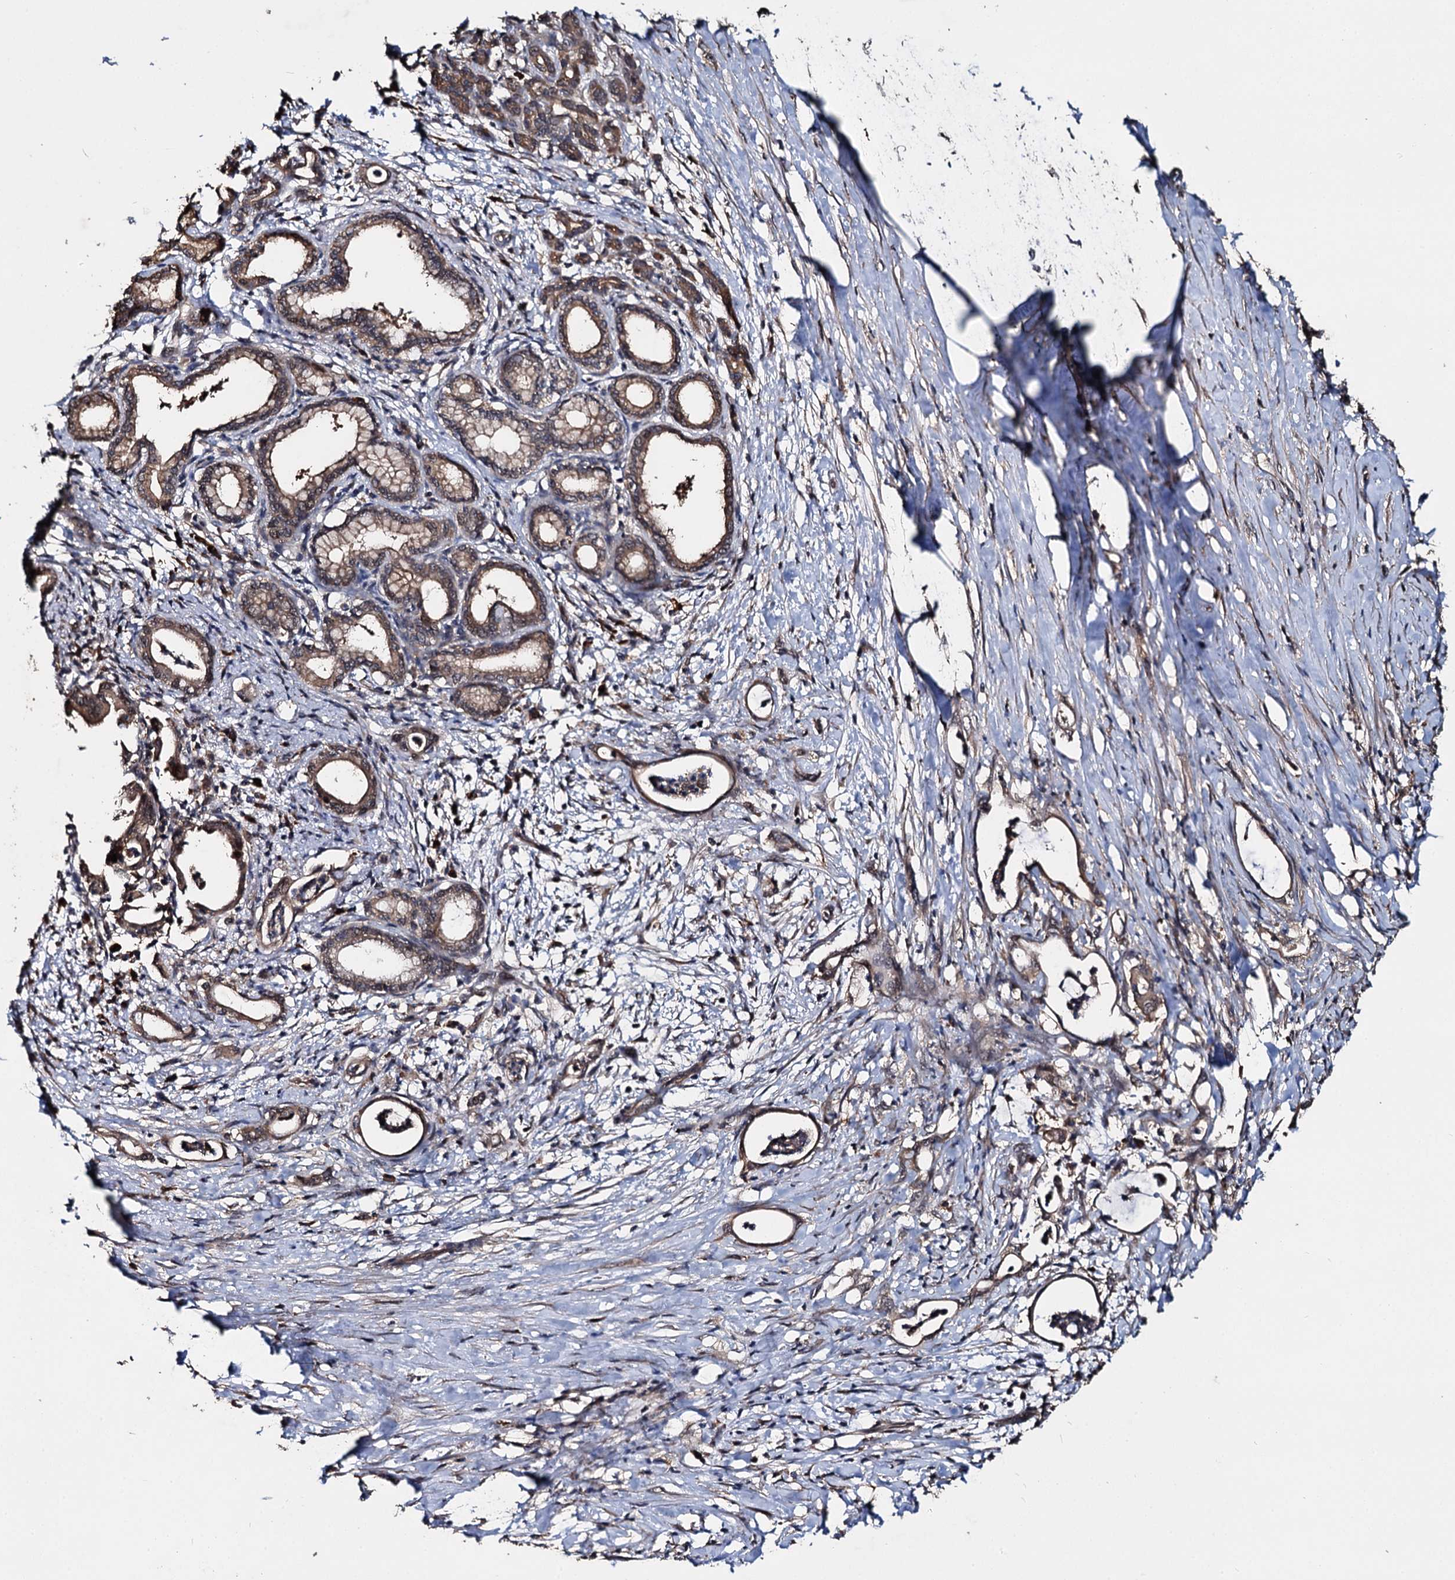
{"staining": {"intensity": "moderate", "quantity": ">75%", "location": "cytoplasmic/membranous"}, "tissue": "pancreatic cancer", "cell_type": "Tumor cells", "image_type": "cancer", "snomed": [{"axis": "morphology", "description": "Adenocarcinoma, NOS"}, {"axis": "topography", "description": "Pancreas"}], "caption": "The photomicrograph exhibits staining of pancreatic adenocarcinoma, revealing moderate cytoplasmic/membranous protein staining (brown color) within tumor cells.", "gene": "SLC46A3", "patient": {"sex": "female", "age": 55}}